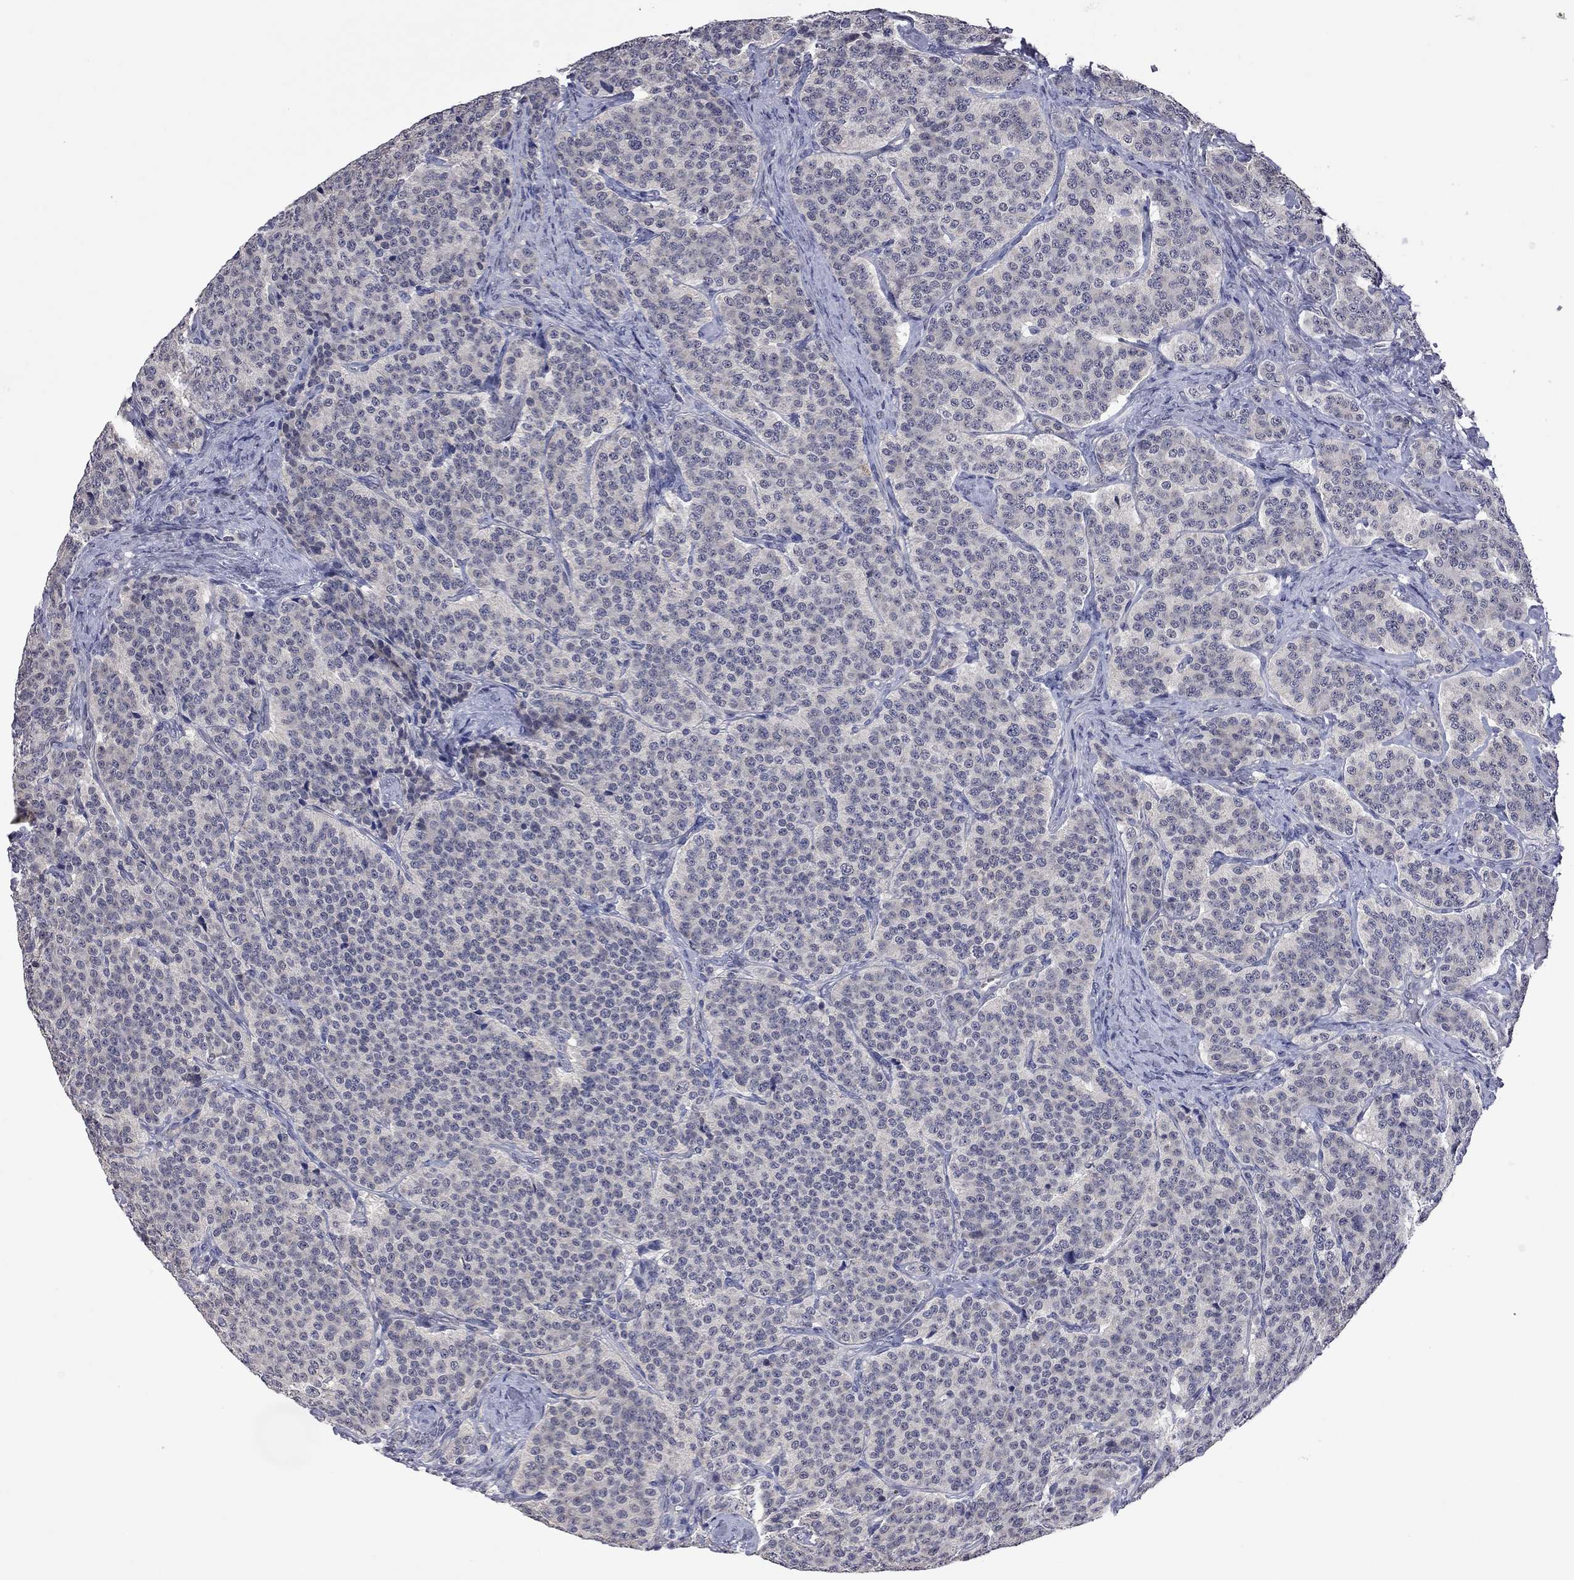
{"staining": {"intensity": "negative", "quantity": "none", "location": "none"}, "tissue": "carcinoid", "cell_type": "Tumor cells", "image_type": "cancer", "snomed": [{"axis": "morphology", "description": "Carcinoid, malignant, NOS"}, {"axis": "topography", "description": "Small intestine"}], "caption": "This is a image of immunohistochemistry staining of carcinoid (malignant), which shows no positivity in tumor cells. The staining is performed using DAB brown chromogen with nuclei counter-stained in using hematoxylin.", "gene": "FABP12", "patient": {"sex": "female", "age": 58}}